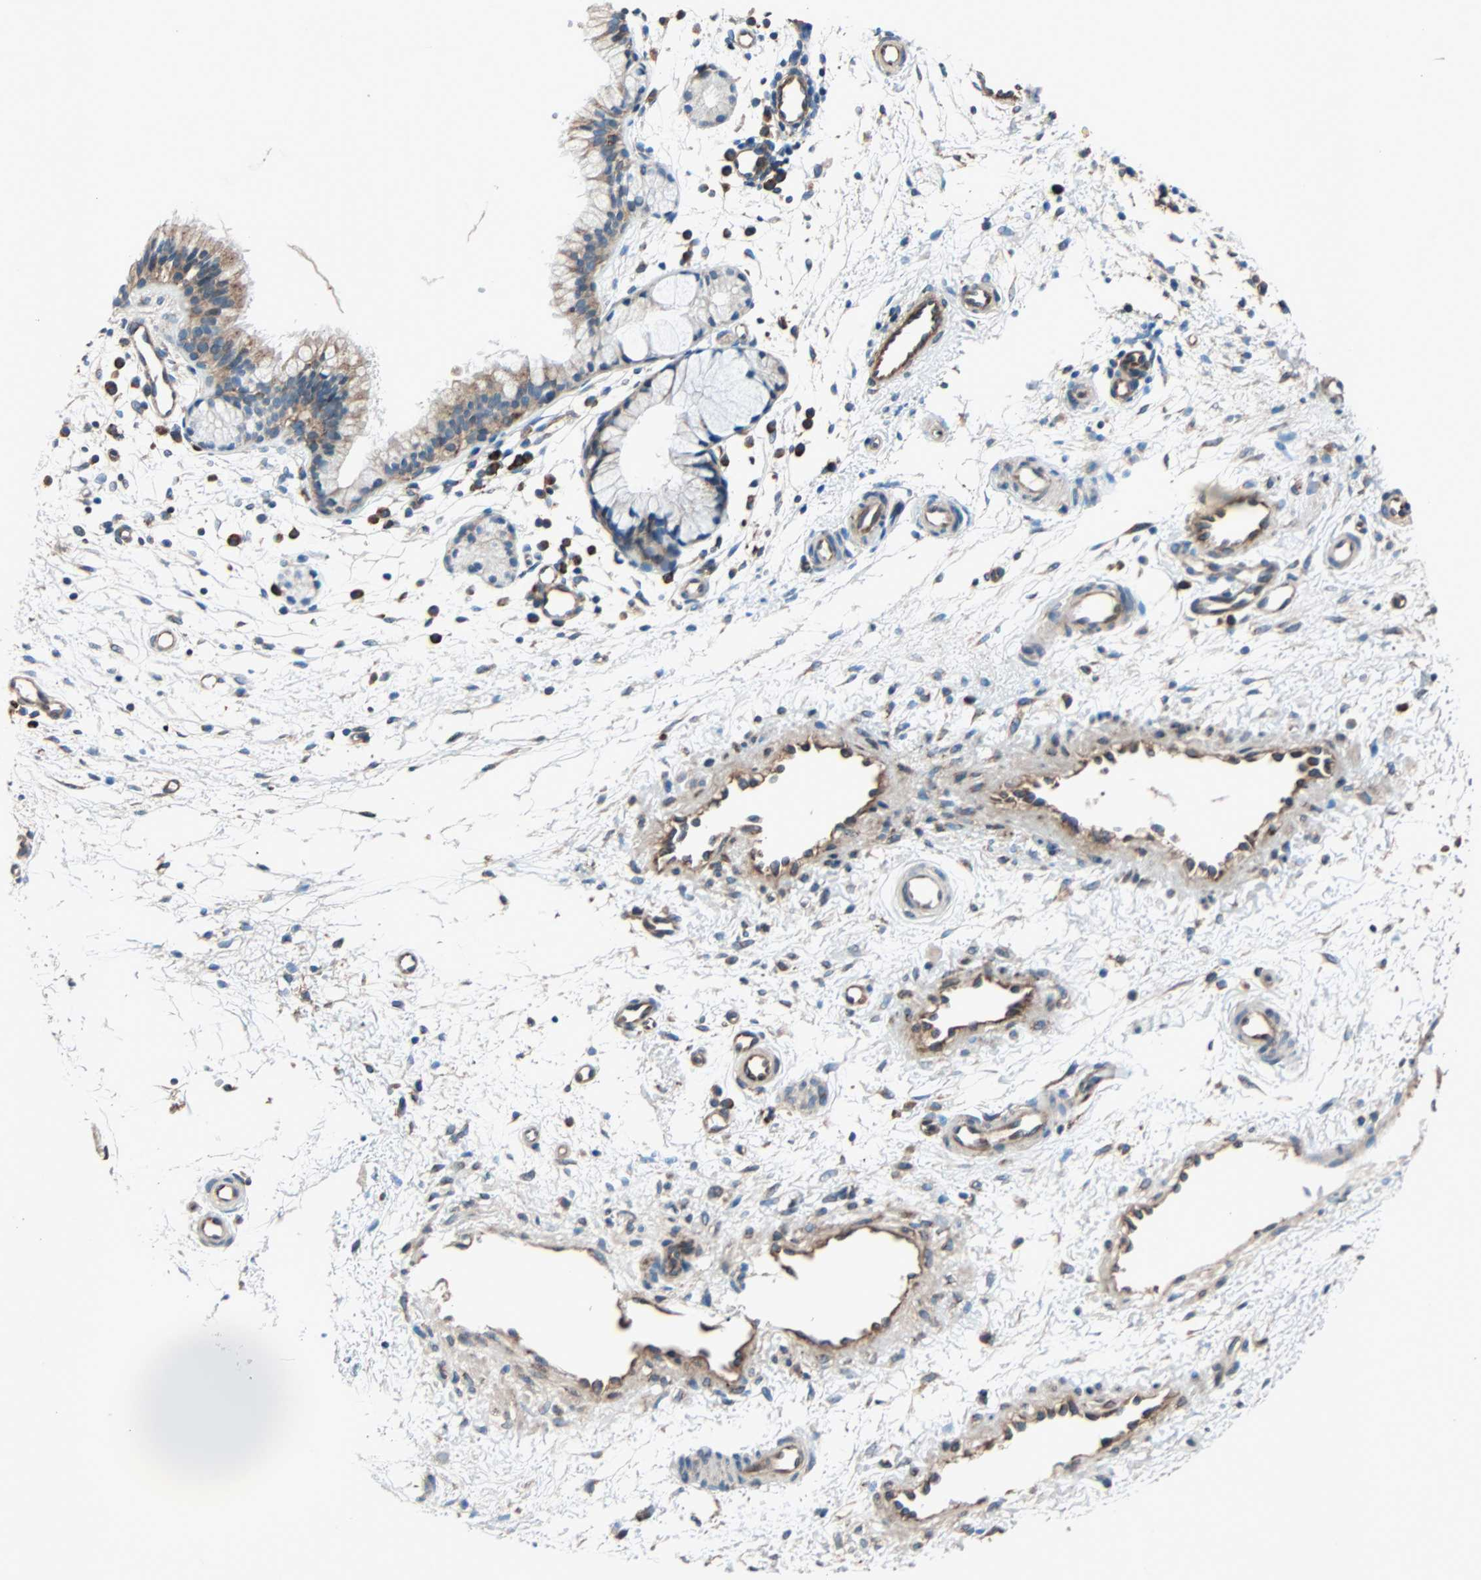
{"staining": {"intensity": "moderate", "quantity": ">75%", "location": "cytoplasmic/membranous"}, "tissue": "nasopharynx", "cell_type": "Respiratory epithelial cells", "image_type": "normal", "snomed": [{"axis": "morphology", "description": "Normal tissue, NOS"}, {"axis": "topography", "description": "Nasopharynx"}], "caption": "Immunohistochemistry (IHC) of normal nasopharynx exhibits medium levels of moderate cytoplasmic/membranous expression in about >75% of respiratory epithelial cells.", "gene": "PHYH", "patient": {"sex": "male", "age": 21}}